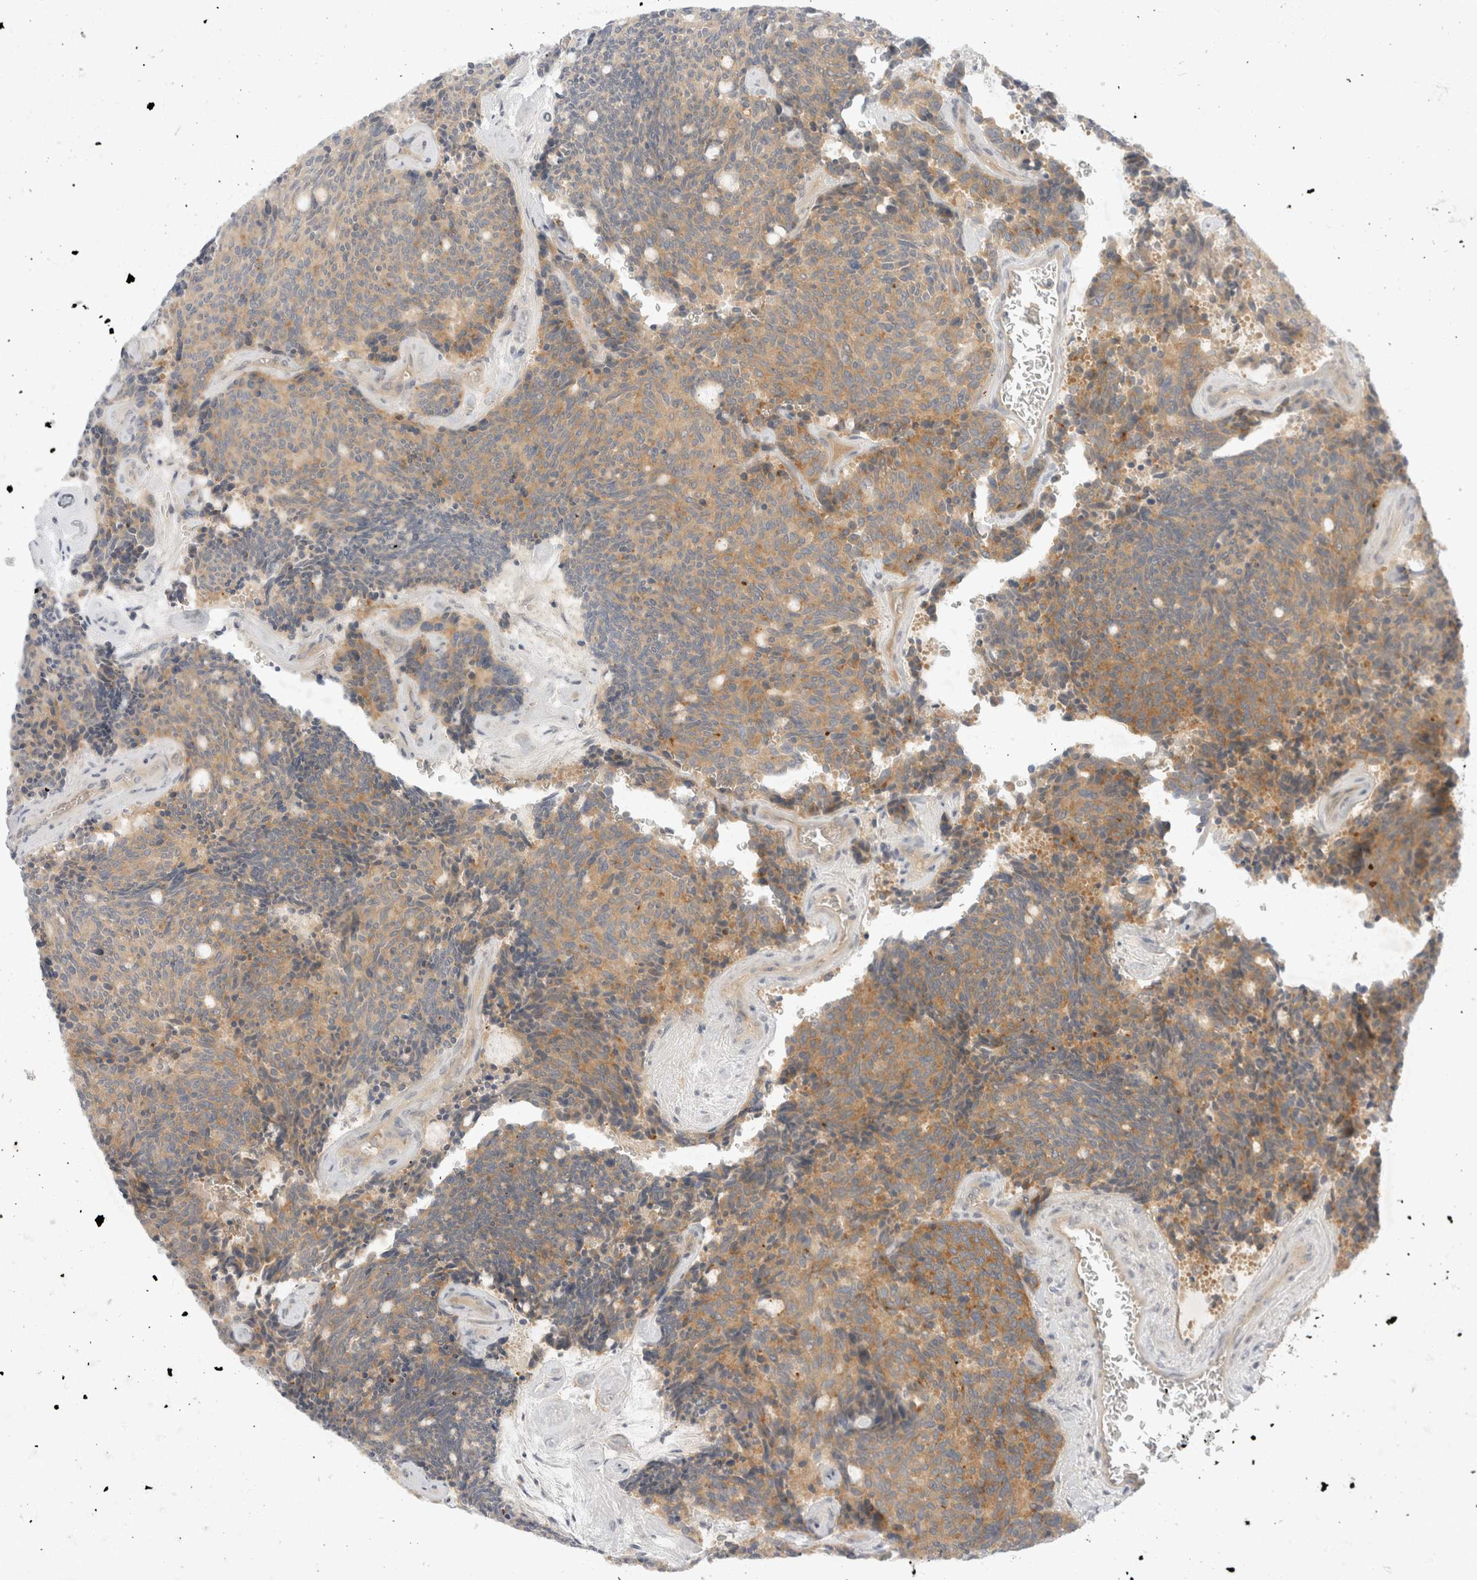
{"staining": {"intensity": "weak", "quantity": ">75%", "location": "cytoplasmic/membranous"}, "tissue": "carcinoid", "cell_type": "Tumor cells", "image_type": "cancer", "snomed": [{"axis": "morphology", "description": "Carcinoid, malignant, NOS"}, {"axis": "topography", "description": "Pancreas"}], "caption": "Carcinoid stained with a brown dye displays weak cytoplasmic/membranous positive staining in approximately >75% of tumor cells.", "gene": "TOM1L2", "patient": {"sex": "female", "age": 54}}